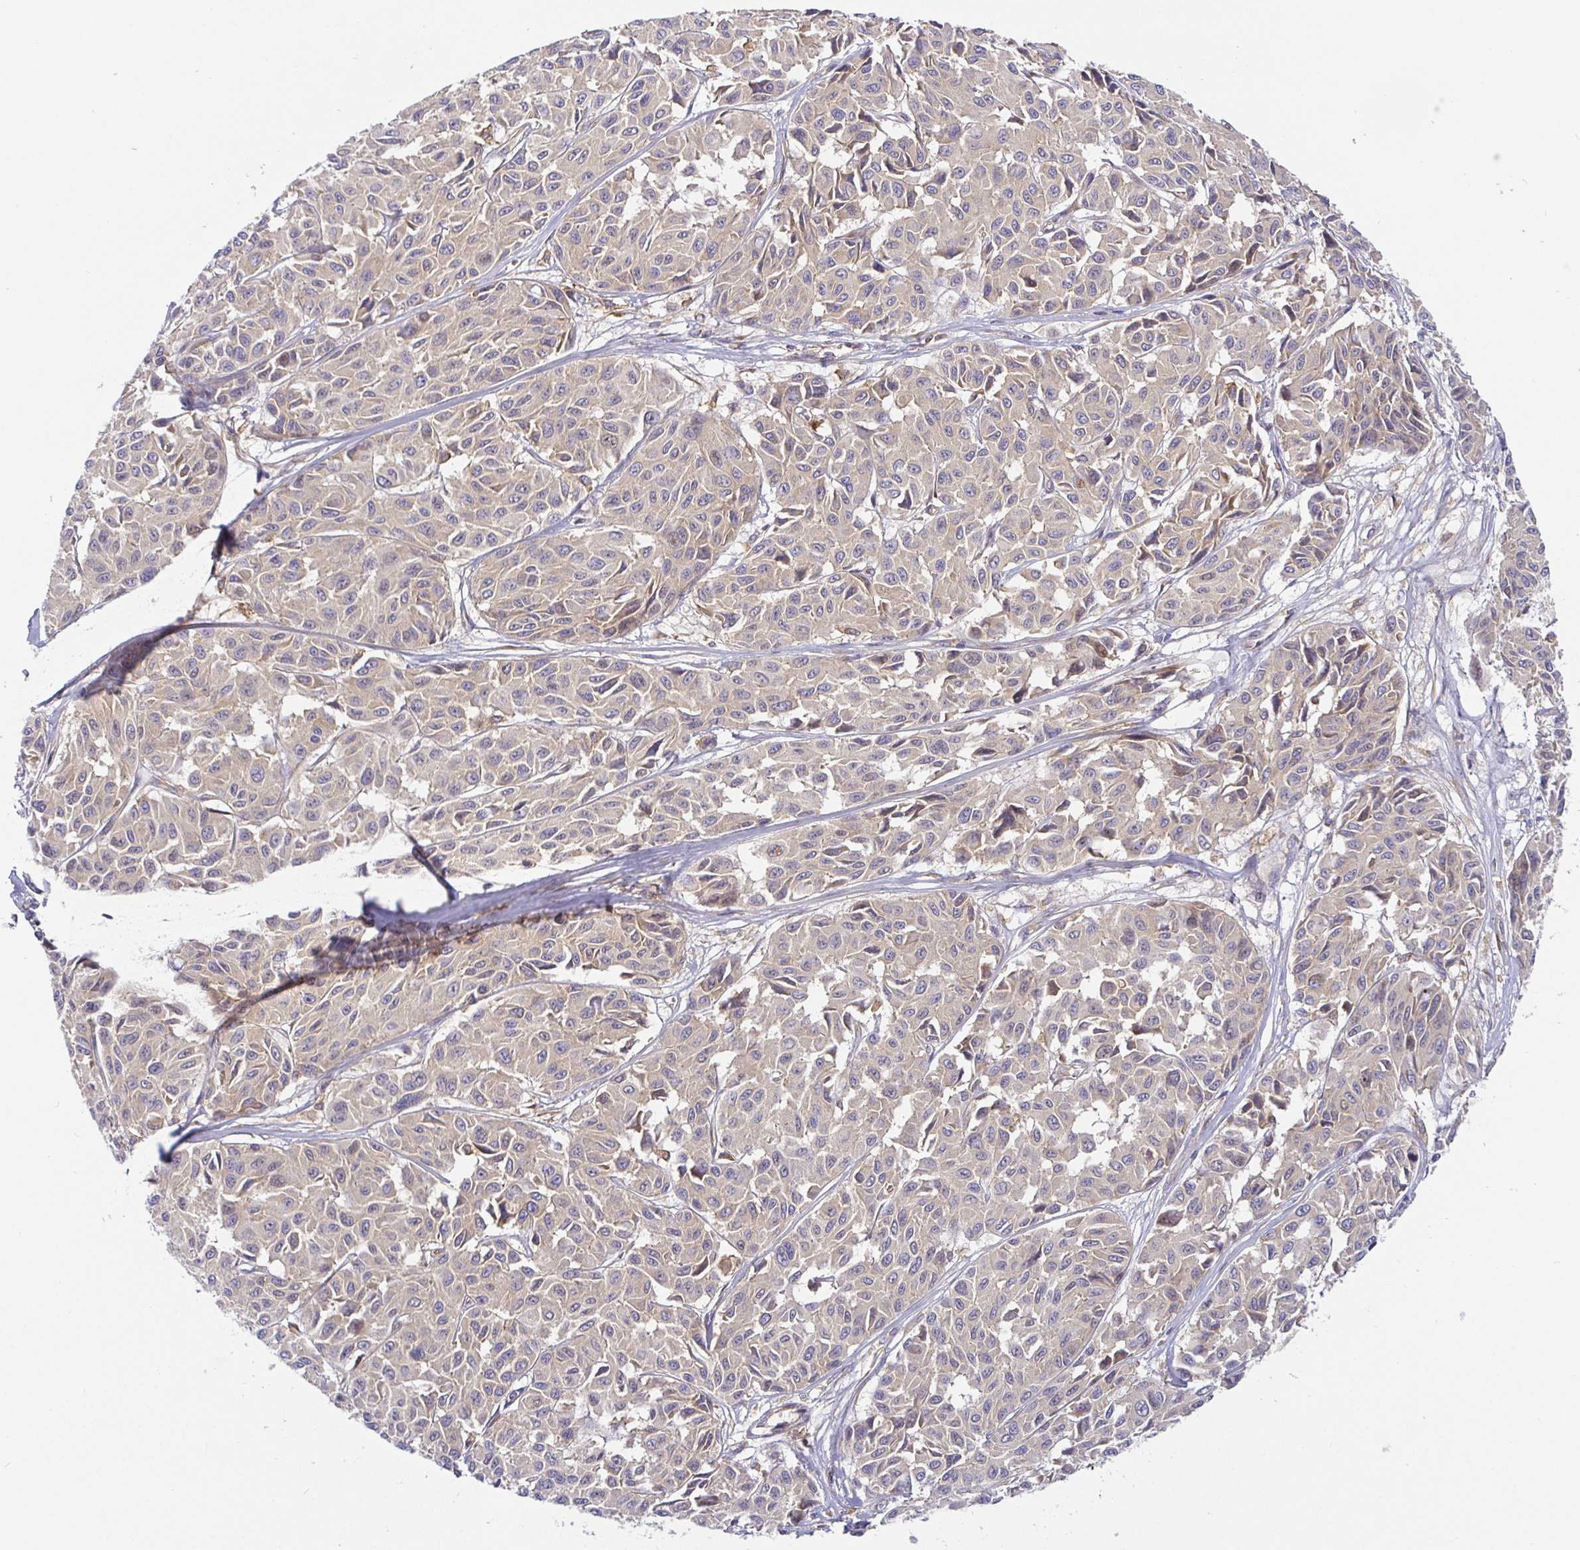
{"staining": {"intensity": "weak", "quantity": ">75%", "location": "cytoplasmic/membranous"}, "tissue": "melanoma", "cell_type": "Tumor cells", "image_type": "cancer", "snomed": [{"axis": "morphology", "description": "Malignant melanoma, NOS"}, {"axis": "topography", "description": "Skin"}], "caption": "Tumor cells reveal low levels of weak cytoplasmic/membranous staining in about >75% of cells in malignant melanoma.", "gene": "SNX8", "patient": {"sex": "female", "age": 66}}